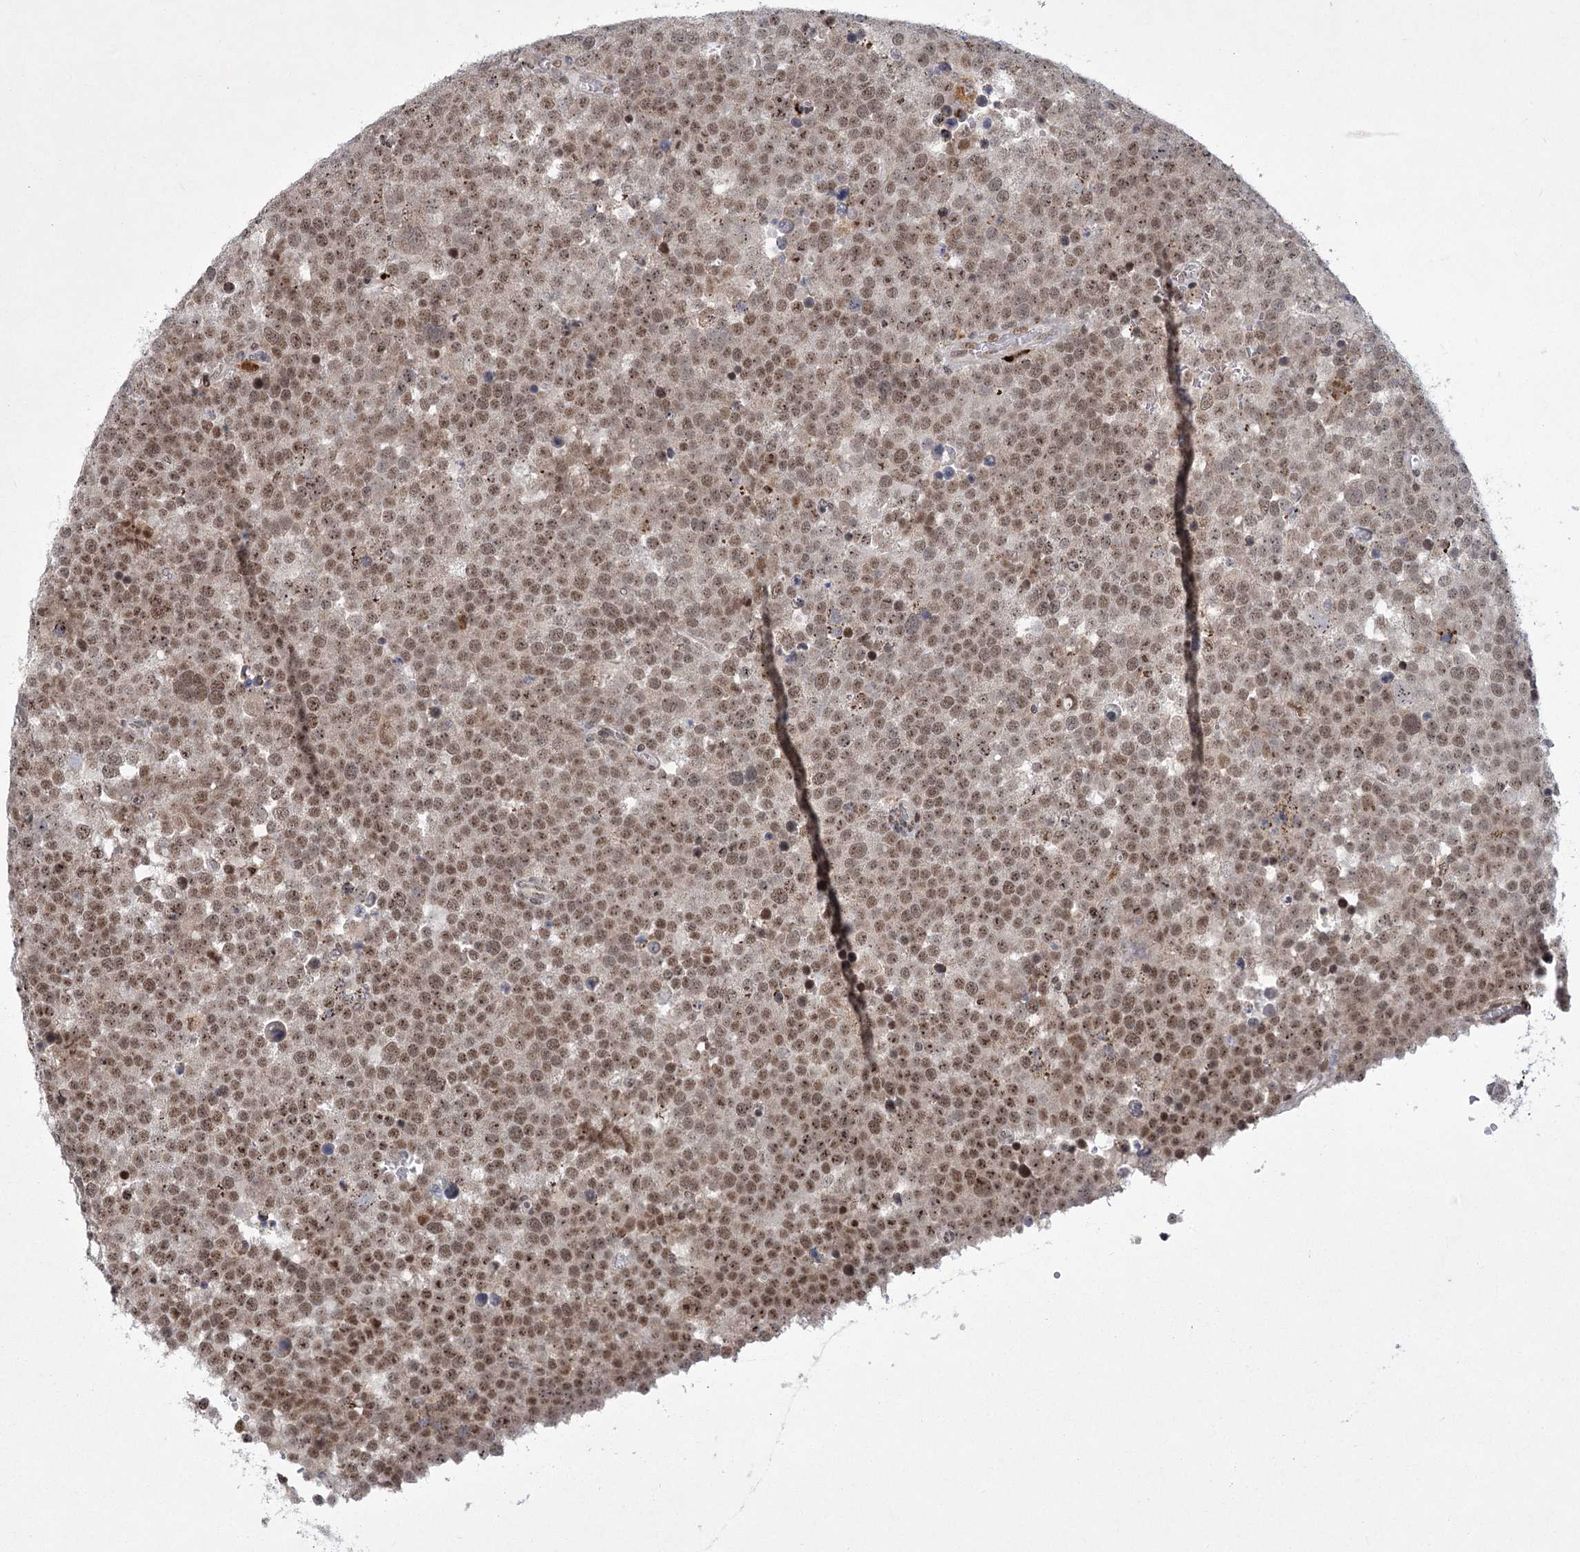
{"staining": {"intensity": "moderate", "quantity": ">75%", "location": "nuclear"}, "tissue": "testis cancer", "cell_type": "Tumor cells", "image_type": "cancer", "snomed": [{"axis": "morphology", "description": "Seminoma, NOS"}, {"axis": "topography", "description": "Testis"}], "caption": "This histopathology image exhibits immunohistochemistry (IHC) staining of human testis cancer, with medium moderate nuclear positivity in approximately >75% of tumor cells.", "gene": "CIB4", "patient": {"sex": "male", "age": 71}}